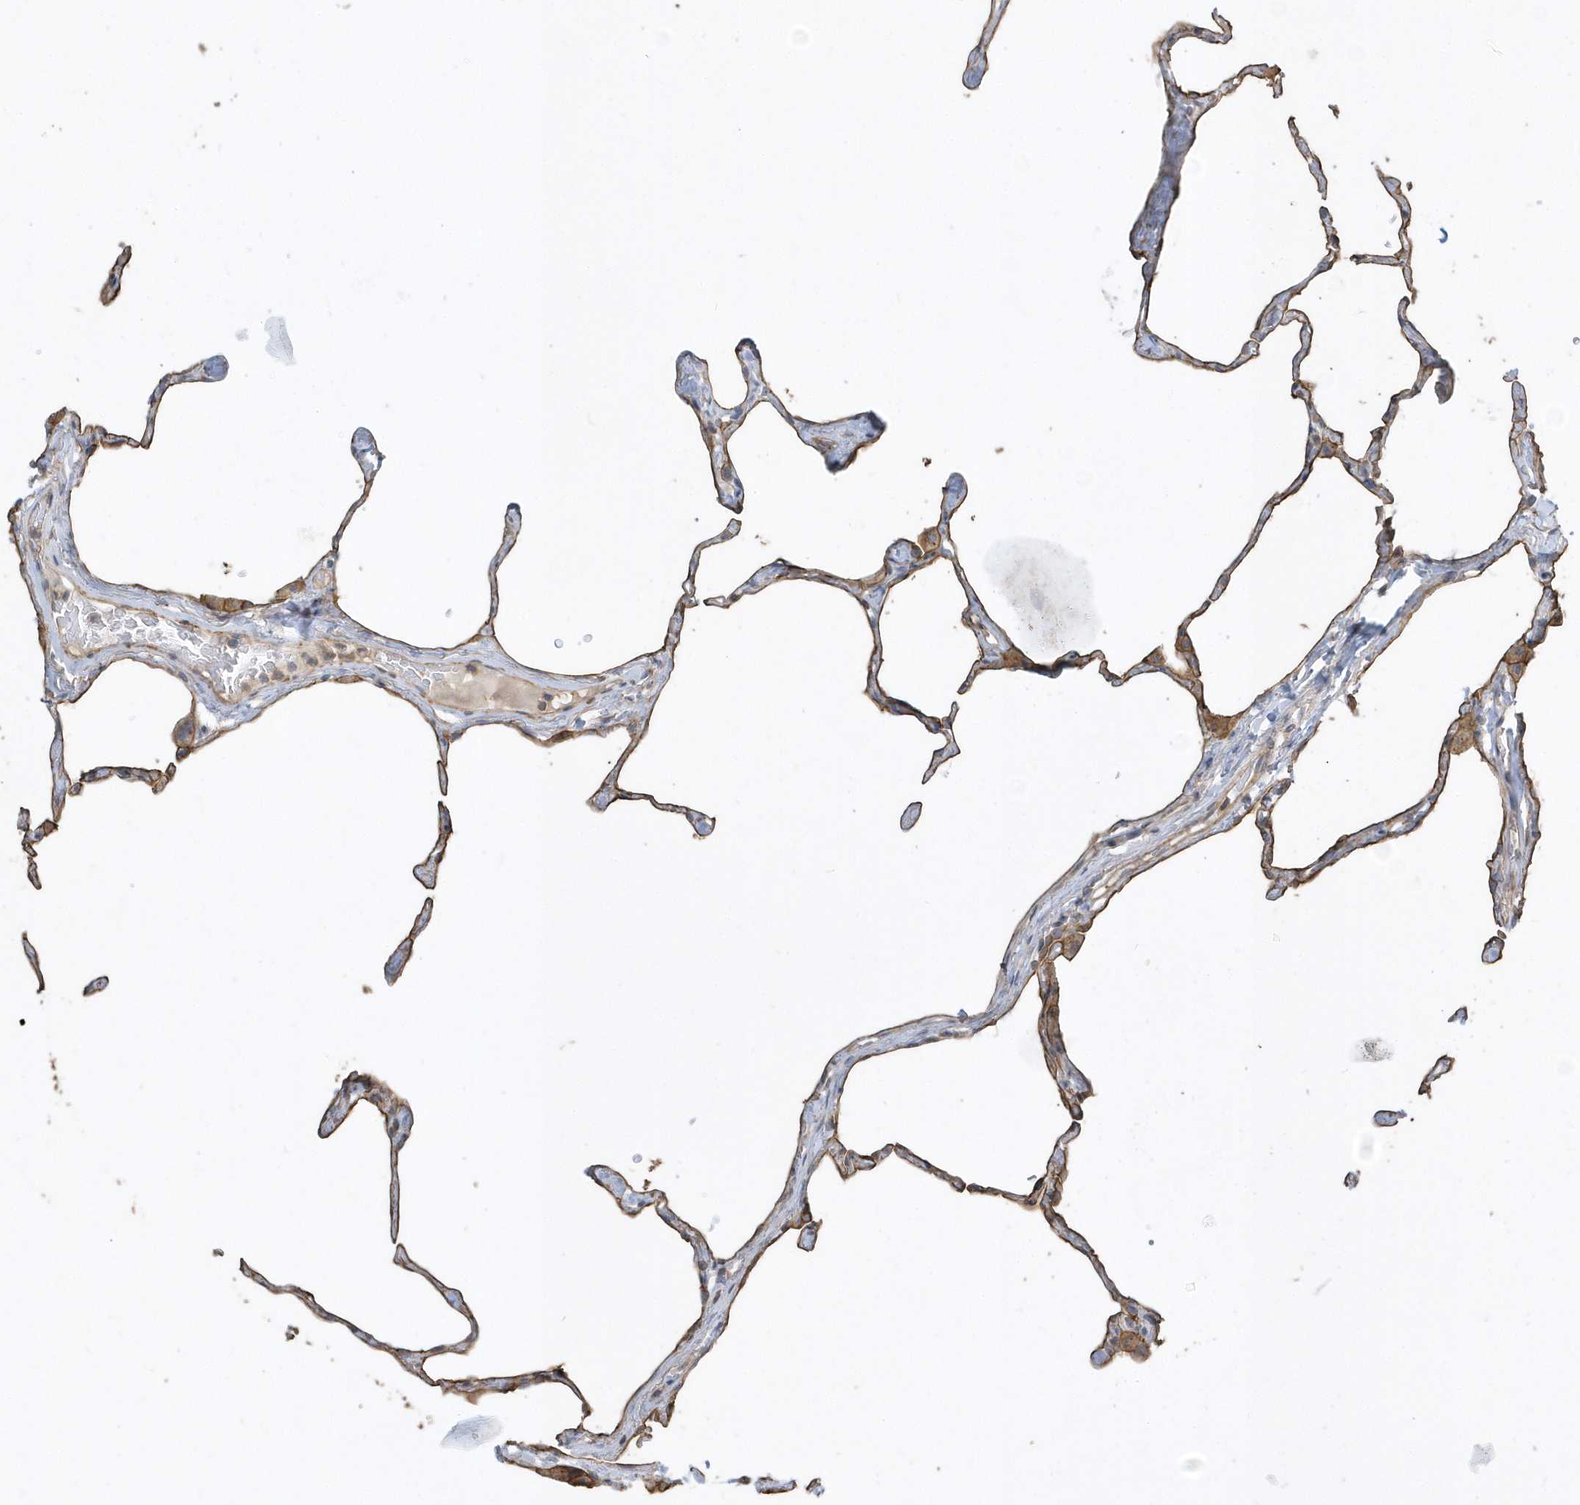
{"staining": {"intensity": "negative", "quantity": "none", "location": "none"}, "tissue": "lung", "cell_type": "Alveolar cells", "image_type": "normal", "snomed": [{"axis": "morphology", "description": "Normal tissue, NOS"}, {"axis": "topography", "description": "Lung"}], "caption": "High power microscopy photomicrograph of an immunohistochemistry (IHC) histopathology image of normal lung, revealing no significant staining in alveolar cells. (Immunohistochemistry (ihc), brightfield microscopy, high magnification).", "gene": "SENP8", "patient": {"sex": "male", "age": 65}}